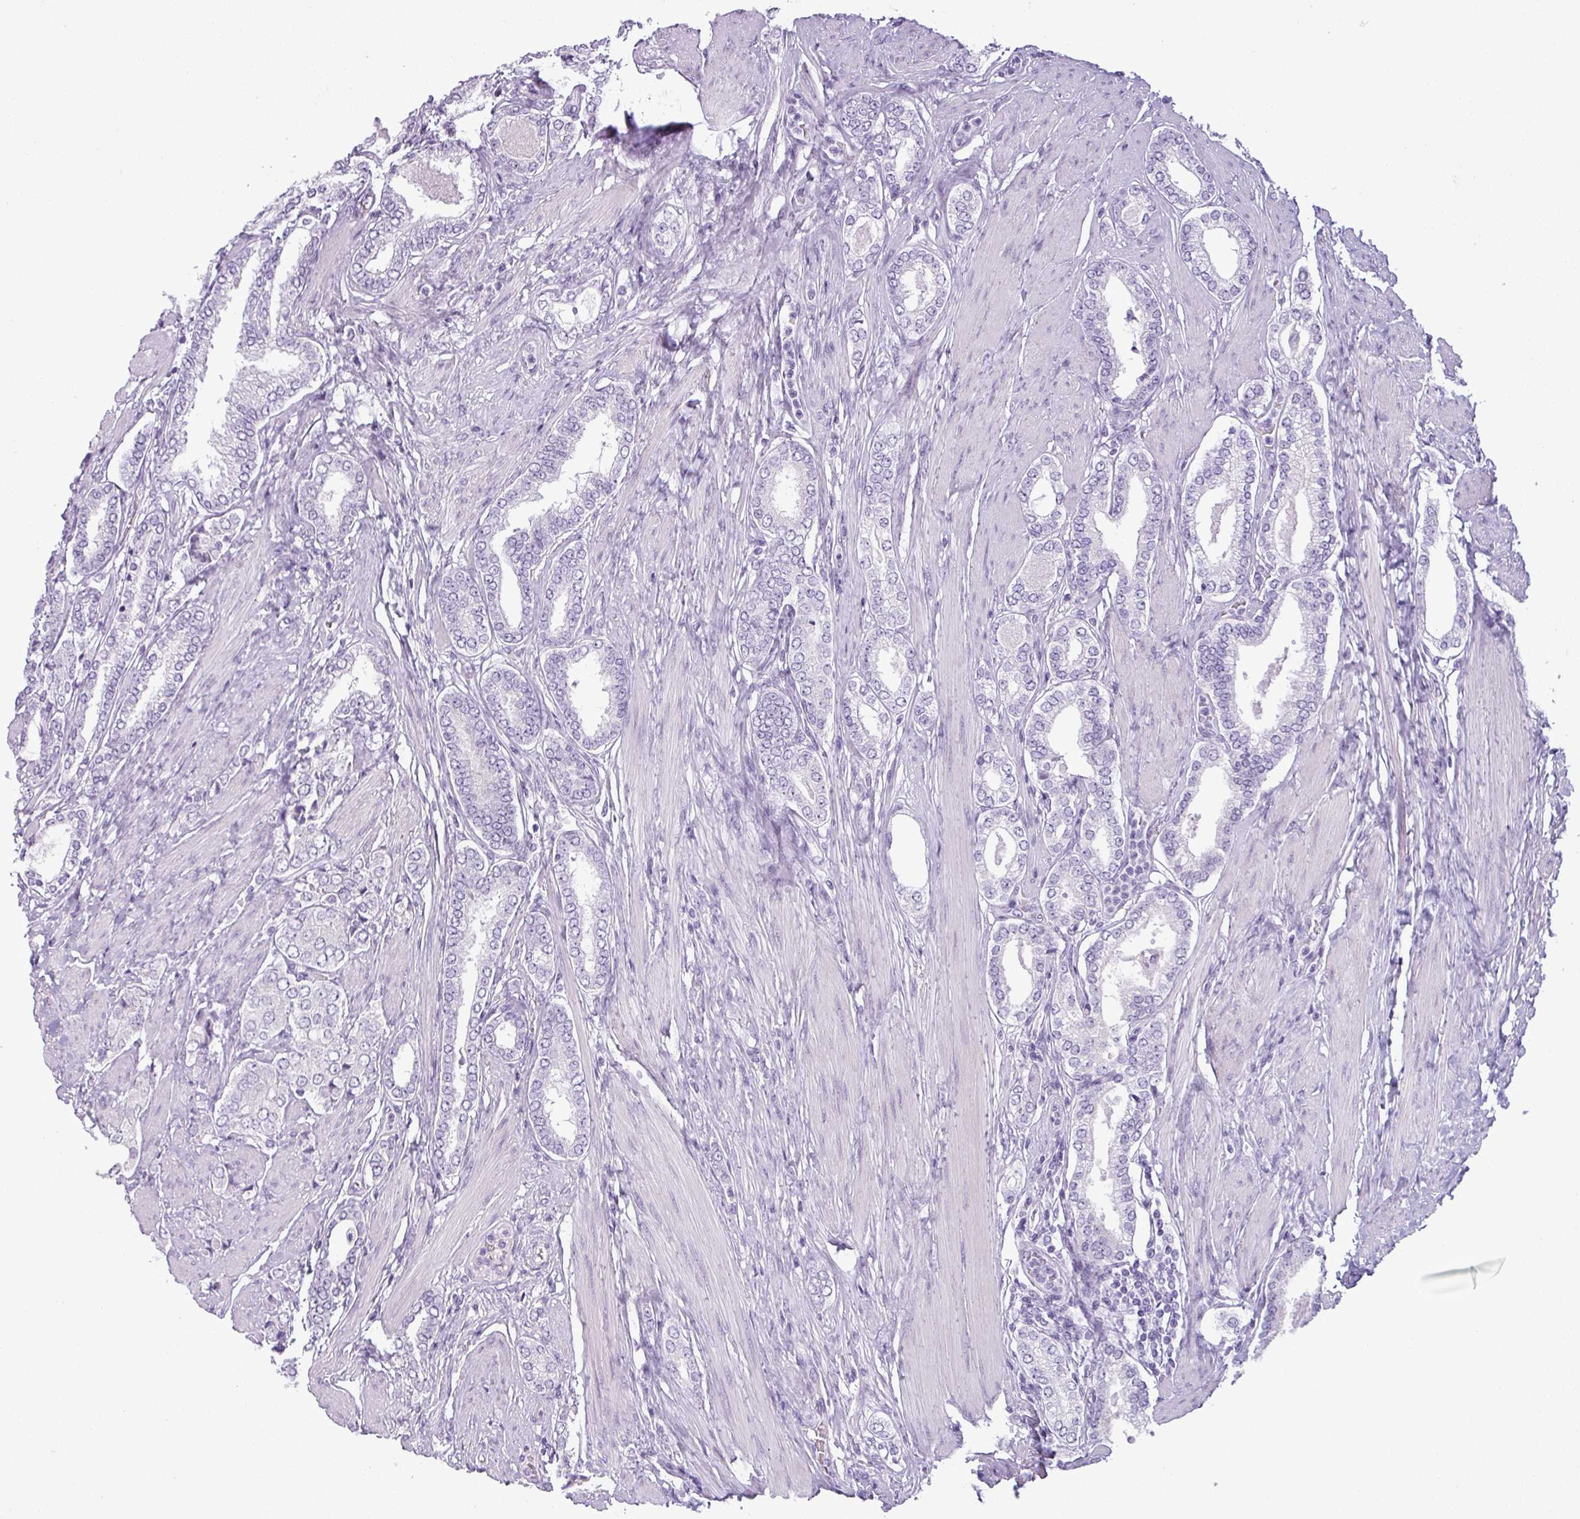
{"staining": {"intensity": "negative", "quantity": "none", "location": "none"}, "tissue": "prostate cancer", "cell_type": "Tumor cells", "image_type": "cancer", "snomed": [{"axis": "morphology", "description": "Adenocarcinoma, High grade"}, {"axis": "topography", "description": "Prostate"}], "caption": "This is a image of immunohistochemistry (IHC) staining of adenocarcinoma (high-grade) (prostate), which shows no expression in tumor cells.", "gene": "CDH16", "patient": {"sex": "male", "age": 71}}